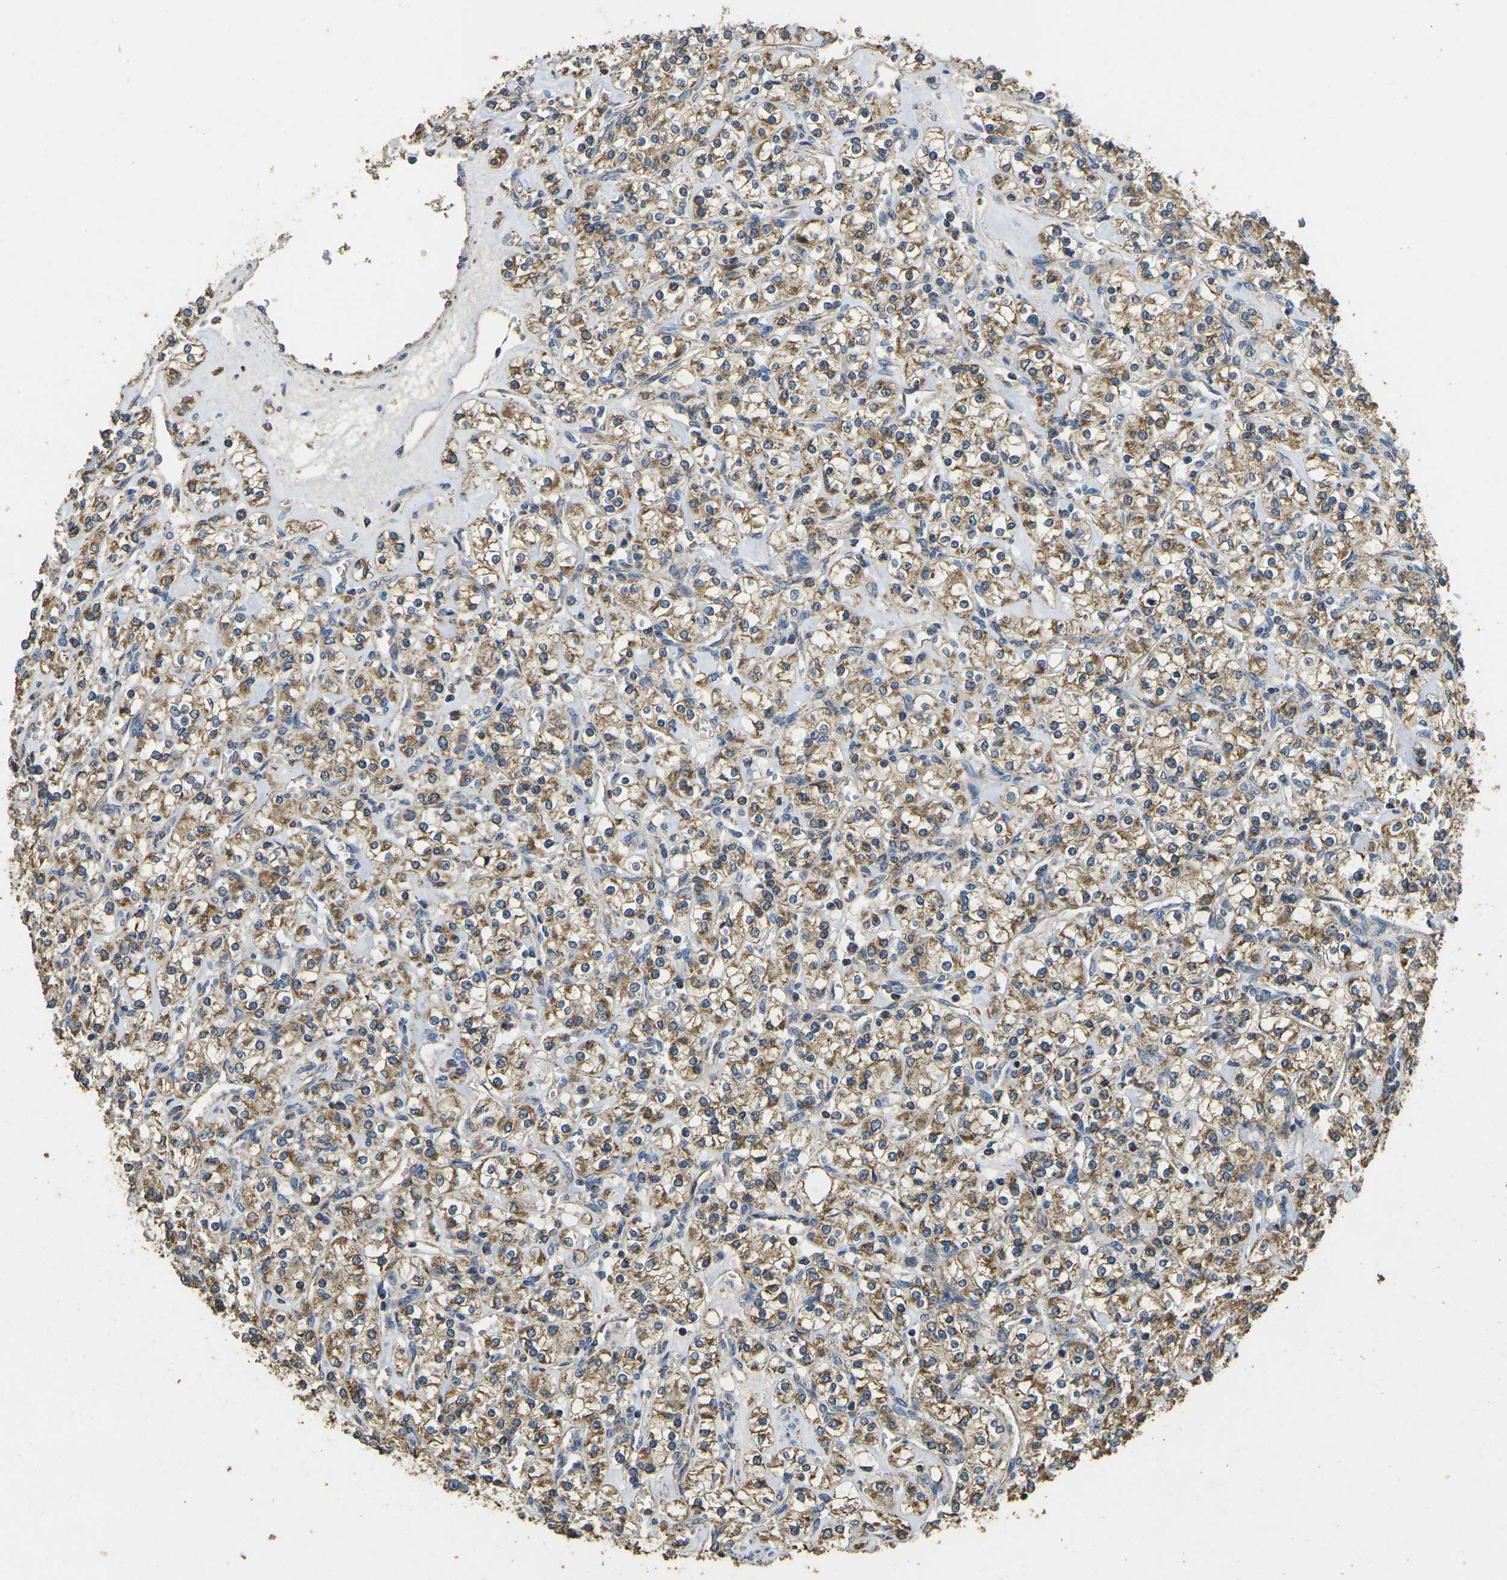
{"staining": {"intensity": "moderate", "quantity": ">75%", "location": "cytoplasmic/membranous"}, "tissue": "renal cancer", "cell_type": "Tumor cells", "image_type": "cancer", "snomed": [{"axis": "morphology", "description": "Adenocarcinoma, NOS"}, {"axis": "topography", "description": "Kidney"}], "caption": "A brown stain highlights moderate cytoplasmic/membranous staining of a protein in renal cancer (adenocarcinoma) tumor cells.", "gene": "MAPK11", "patient": {"sex": "male", "age": 77}}